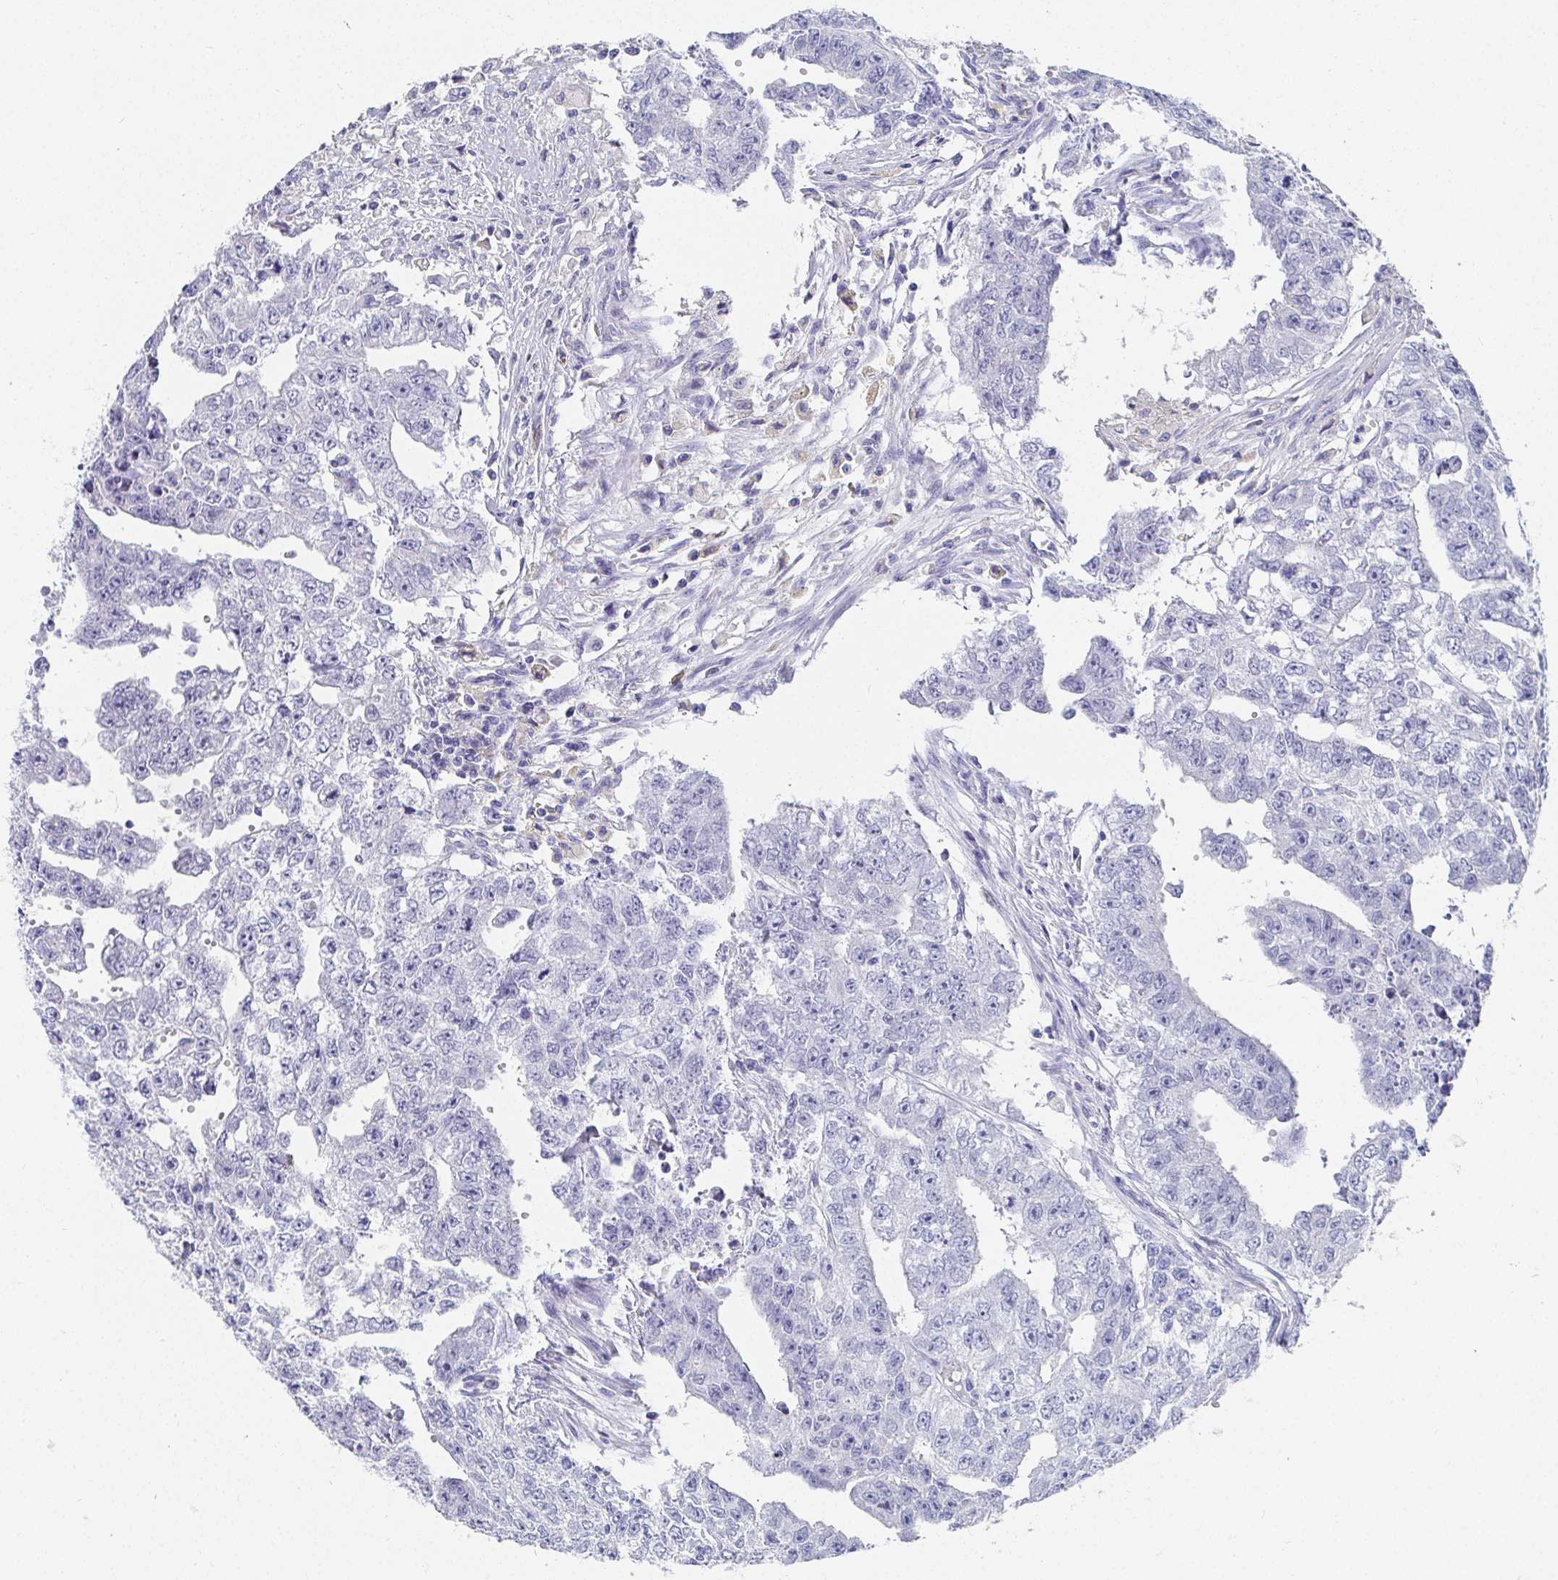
{"staining": {"intensity": "negative", "quantity": "none", "location": "none"}, "tissue": "testis cancer", "cell_type": "Tumor cells", "image_type": "cancer", "snomed": [{"axis": "morphology", "description": "Carcinoma, Embryonal, NOS"}, {"axis": "morphology", "description": "Teratoma, malignant, NOS"}, {"axis": "topography", "description": "Testis"}], "caption": "Tumor cells are negative for protein expression in human testis cancer.", "gene": "GRIA1", "patient": {"sex": "male", "age": 24}}